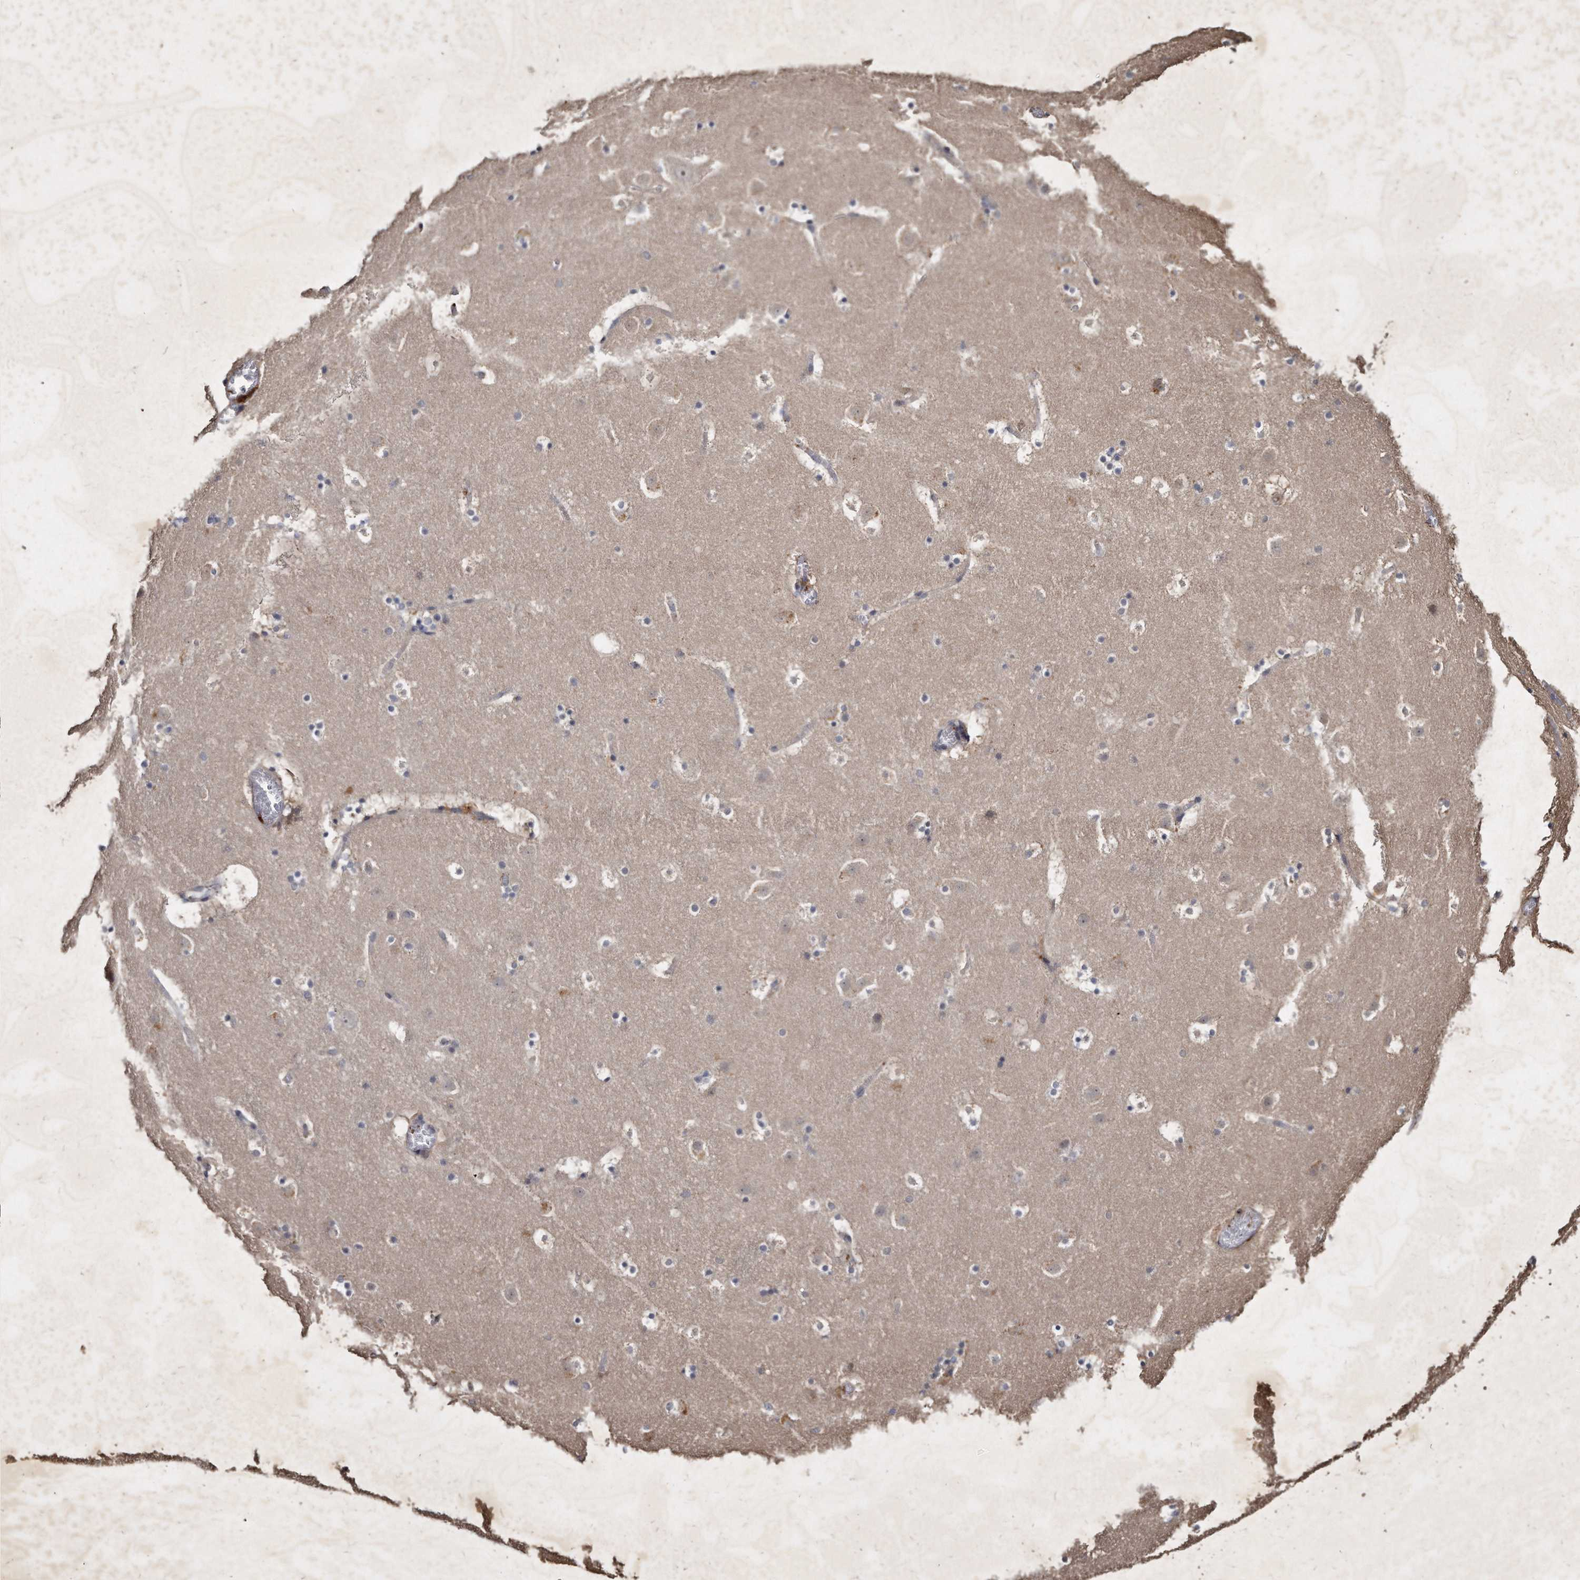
{"staining": {"intensity": "moderate", "quantity": "<25%", "location": "cytoplasmic/membranous"}, "tissue": "caudate", "cell_type": "Glial cells", "image_type": "normal", "snomed": [{"axis": "morphology", "description": "Normal tissue, NOS"}, {"axis": "topography", "description": "Lateral ventricle wall"}], "caption": "Immunohistochemical staining of benign caudate shows moderate cytoplasmic/membranous protein staining in approximately <25% of glial cells.", "gene": "KLHDC3", "patient": {"sex": "male", "age": 45}}